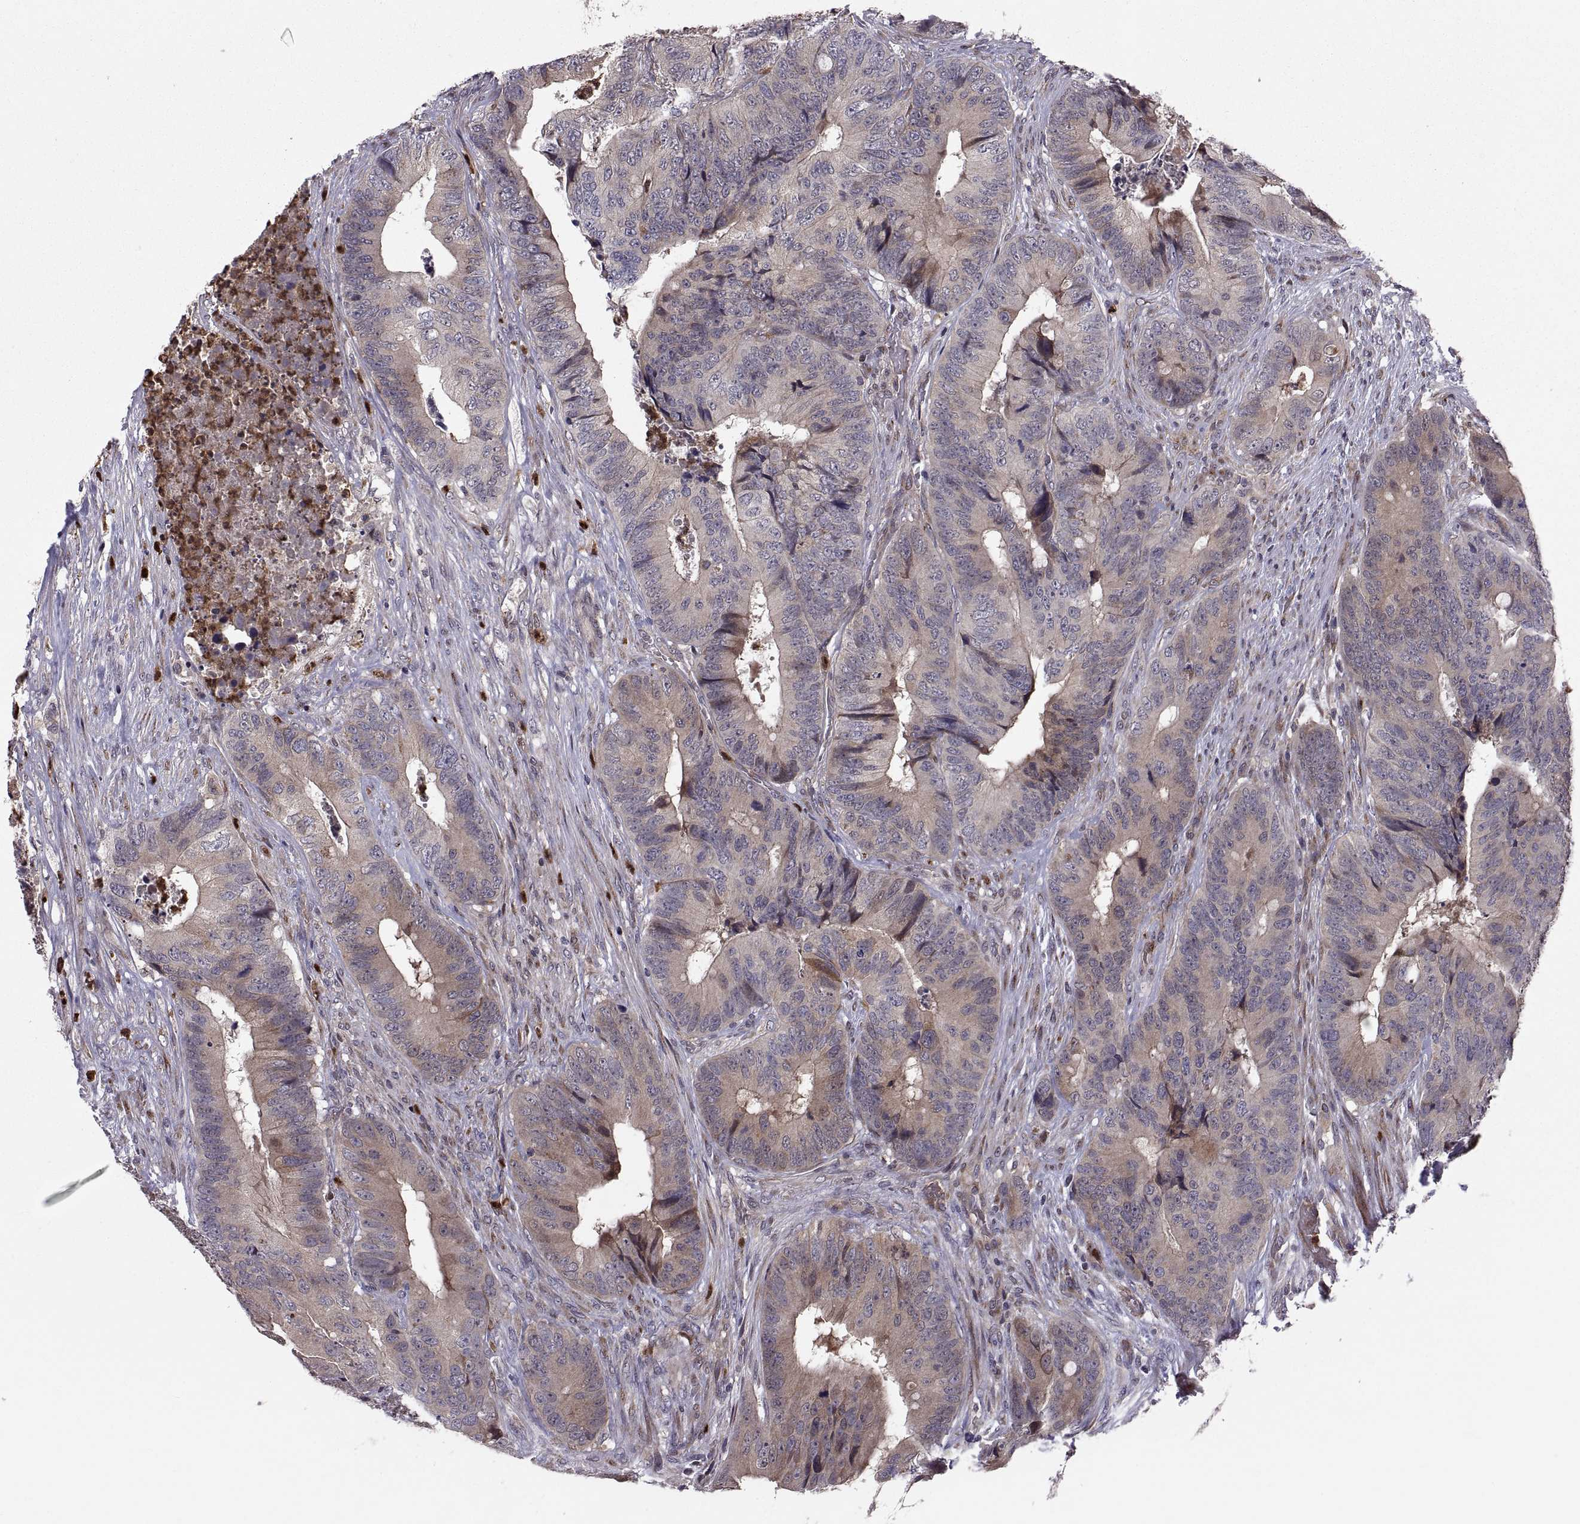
{"staining": {"intensity": "weak", "quantity": "25%-75%", "location": "cytoplasmic/membranous"}, "tissue": "colorectal cancer", "cell_type": "Tumor cells", "image_type": "cancer", "snomed": [{"axis": "morphology", "description": "Adenocarcinoma, NOS"}, {"axis": "topography", "description": "Colon"}], "caption": "A brown stain shows weak cytoplasmic/membranous staining of a protein in colorectal cancer (adenocarcinoma) tumor cells. The staining was performed using DAB (3,3'-diaminobenzidine), with brown indicating positive protein expression. Nuclei are stained blue with hematoxylin.", "gene": "TESC", "patient": {"sex": "male", "age": 84}}